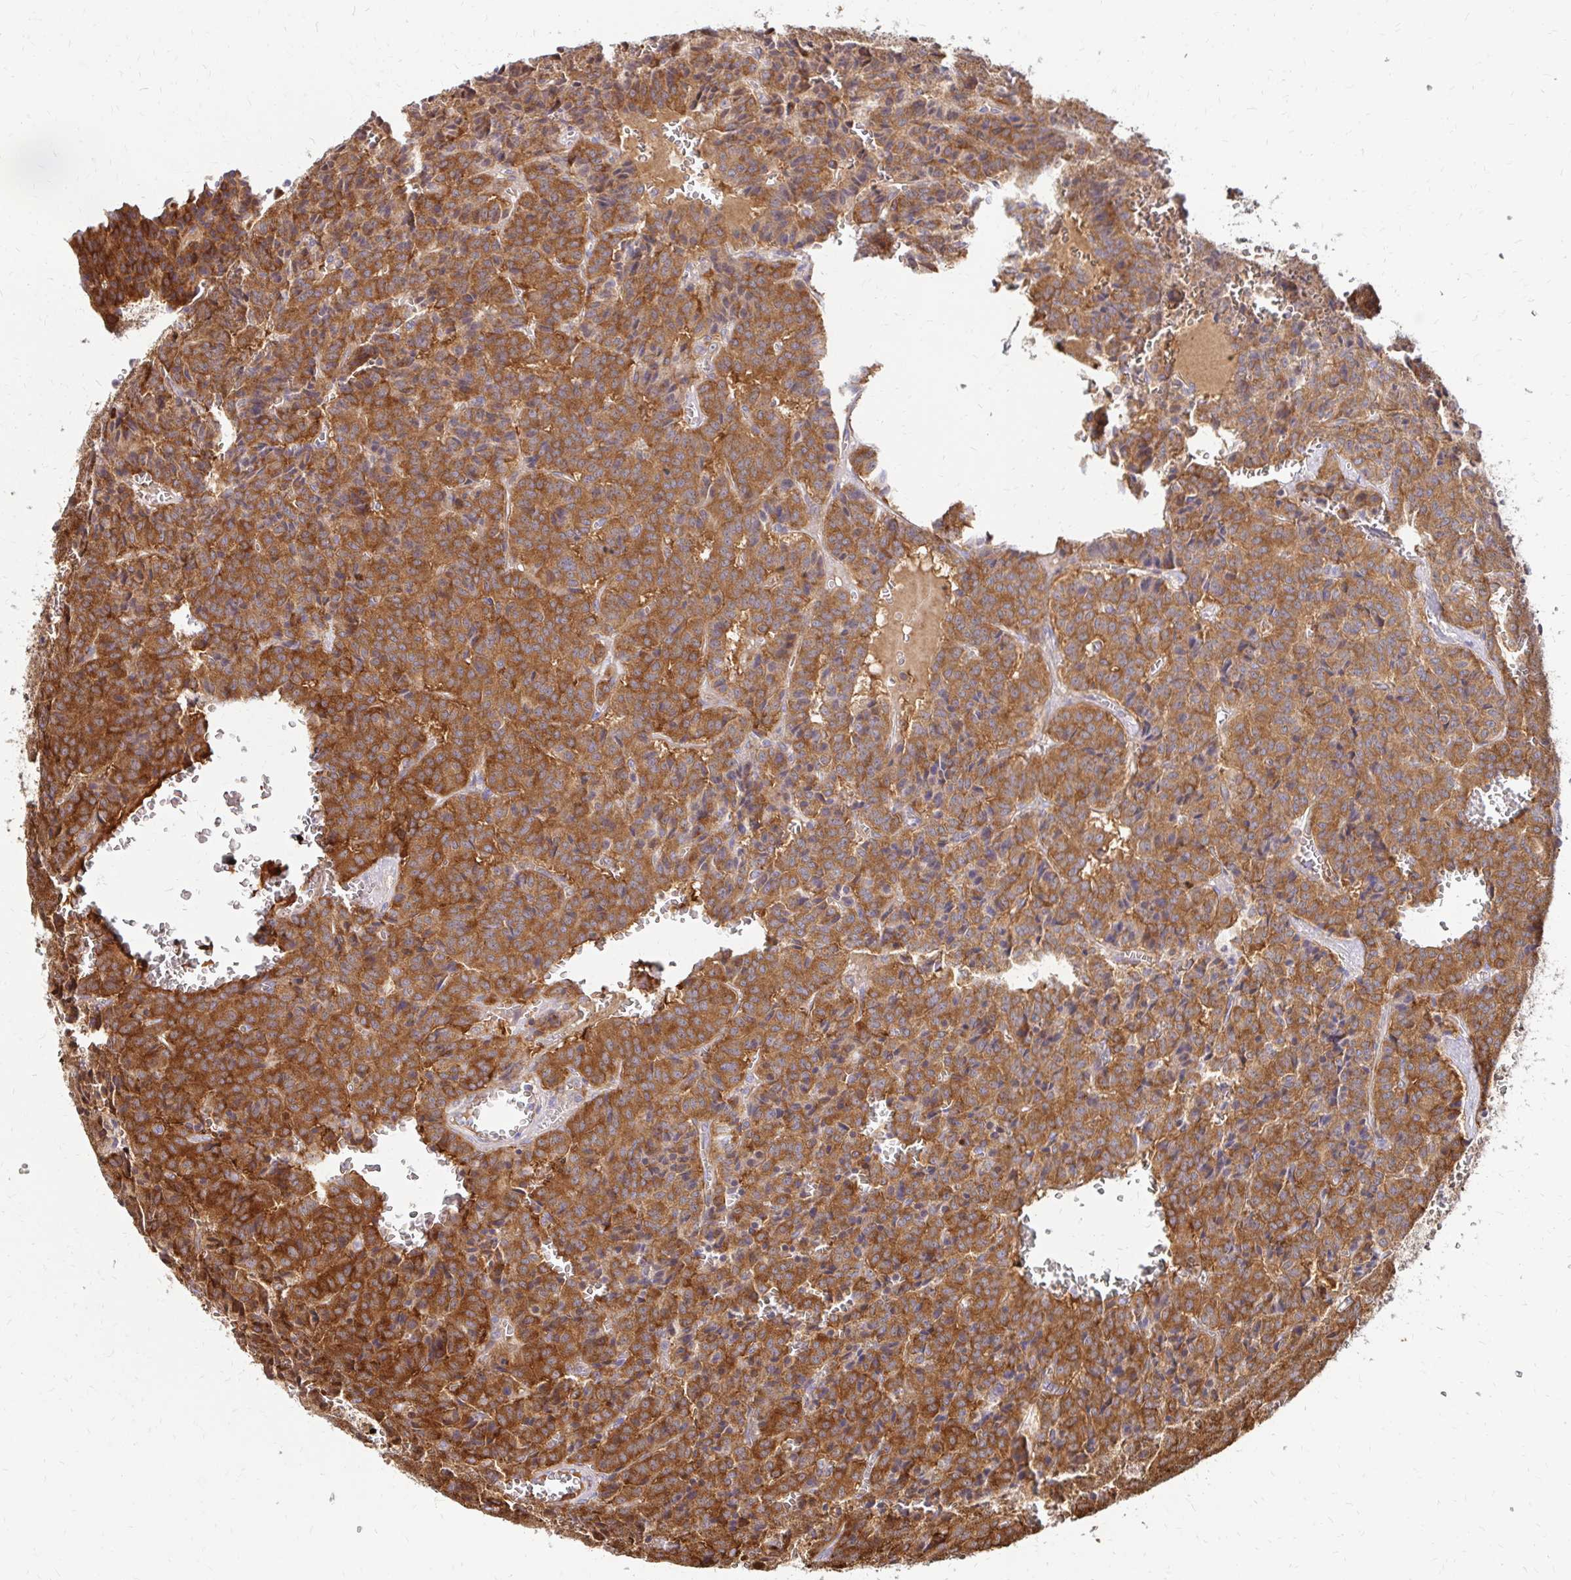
{"staining": {"intensity": "strong", "quantity": ">75%", "location": "cytoplasmic/membranous"}, "tissue": "carcinoid", "cell_type": "Tumor cells", "image_type": "cancer", "snomed": [{"axis": "morphology", "description": "Carcinoid, malignant, NOS"}, {"axis": "topography", "description": "Lung"}], "caption": "Immunohistochemical staining of human carcinoid (malignant) displays strong cytoplasmic/membranous protein positivity in approximately >75% of tumor cells. (Stains: DAB (3,3'-diaminobenzidine) in brown, nuclei in blue, Microscopy: brightfield microscopy at high magnification).", "gene": "IDUA", "patient": {"sex": "male", "age": 70}}